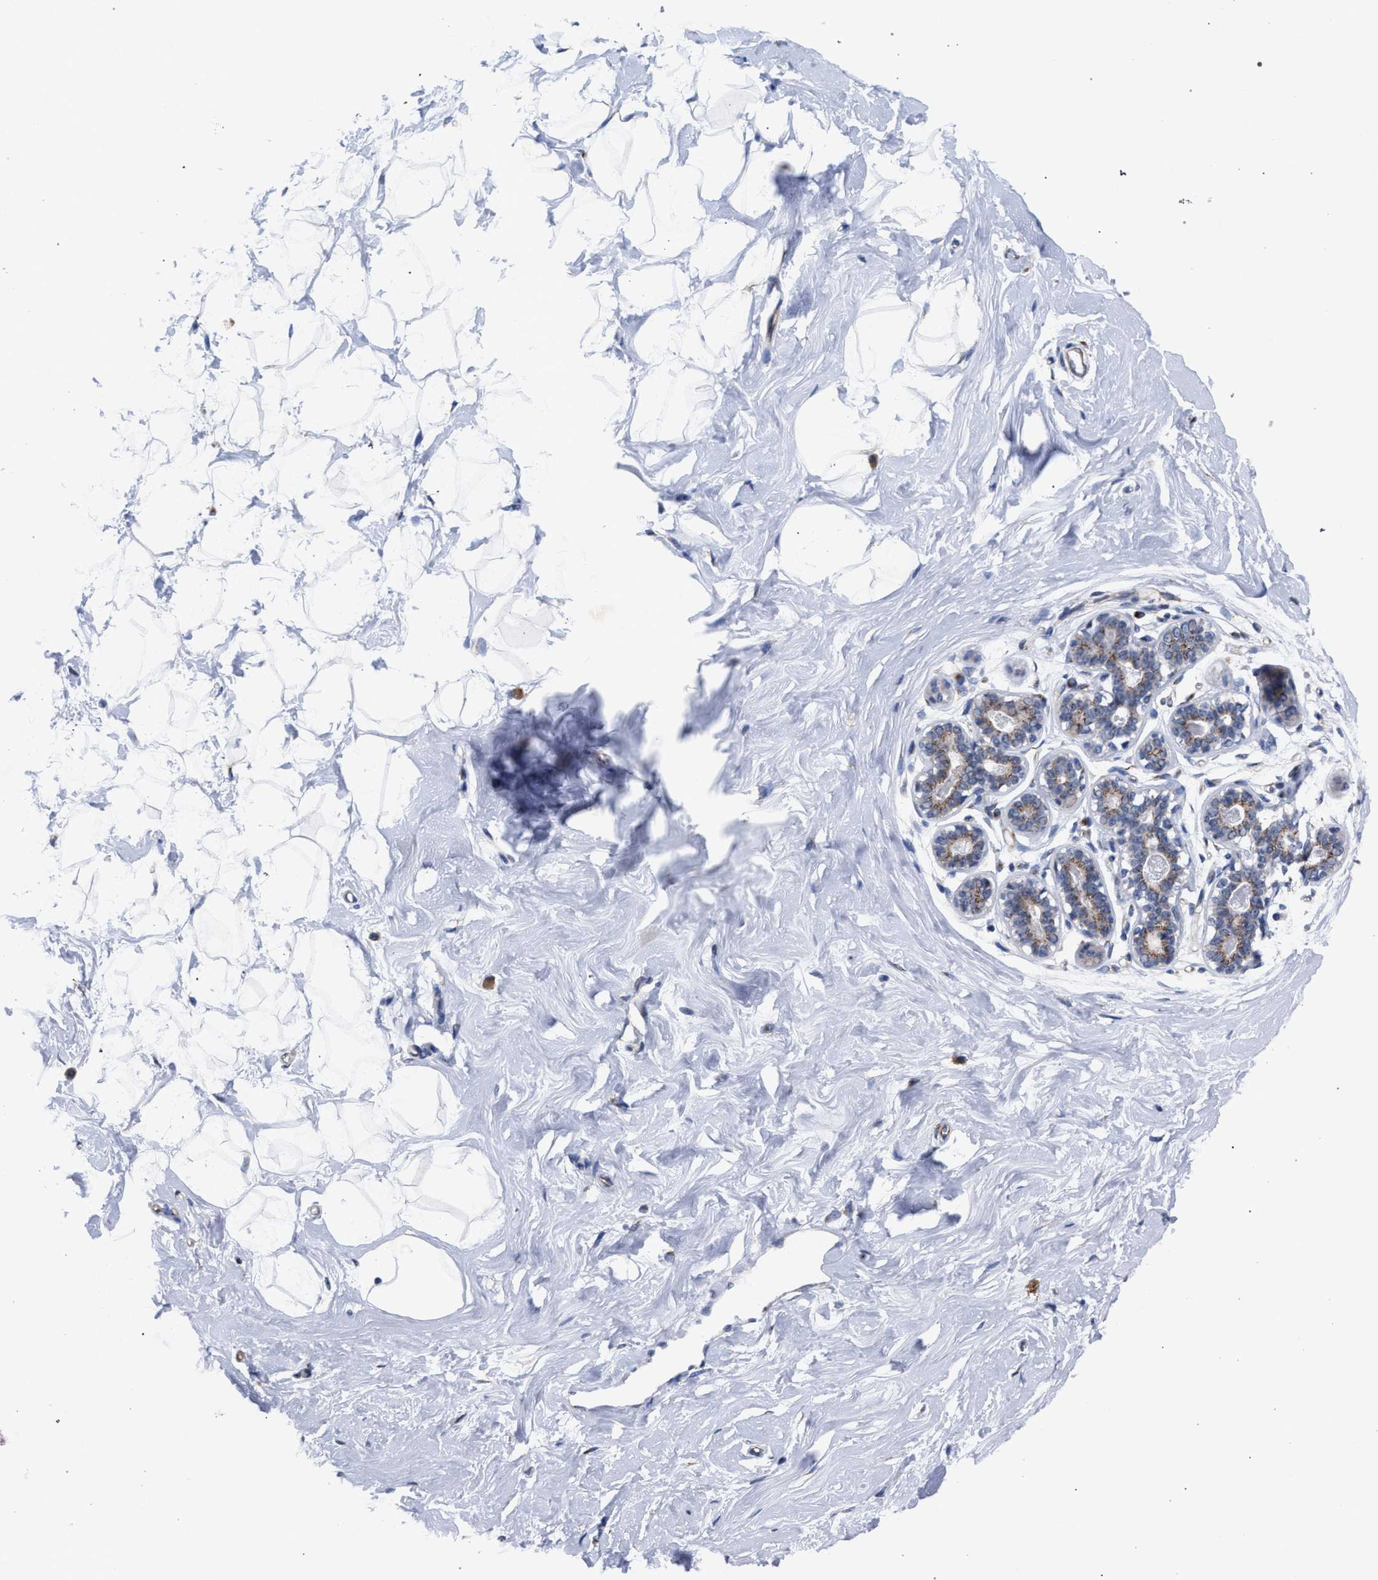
{"staining": {"intensity": "negative", "quantity": "none", "location": "none"}, "tissue": "breast", "cell_type": "Adipocytes", "image_type": "normal", "snomed": [{"axis": "morphology", "description": "Normal tissue, NOS"}, {"axis": "topography", "description": "Breast"}], "caption": "Immunohistochemistry image of unremarkable breast: breast stained with DAB (3,3'-diaminobenzidine) exhibits no significant protein positivity in adipocytes.", "gene": "GOLGA2", "patient": {"sex": "female", "age": 23}}